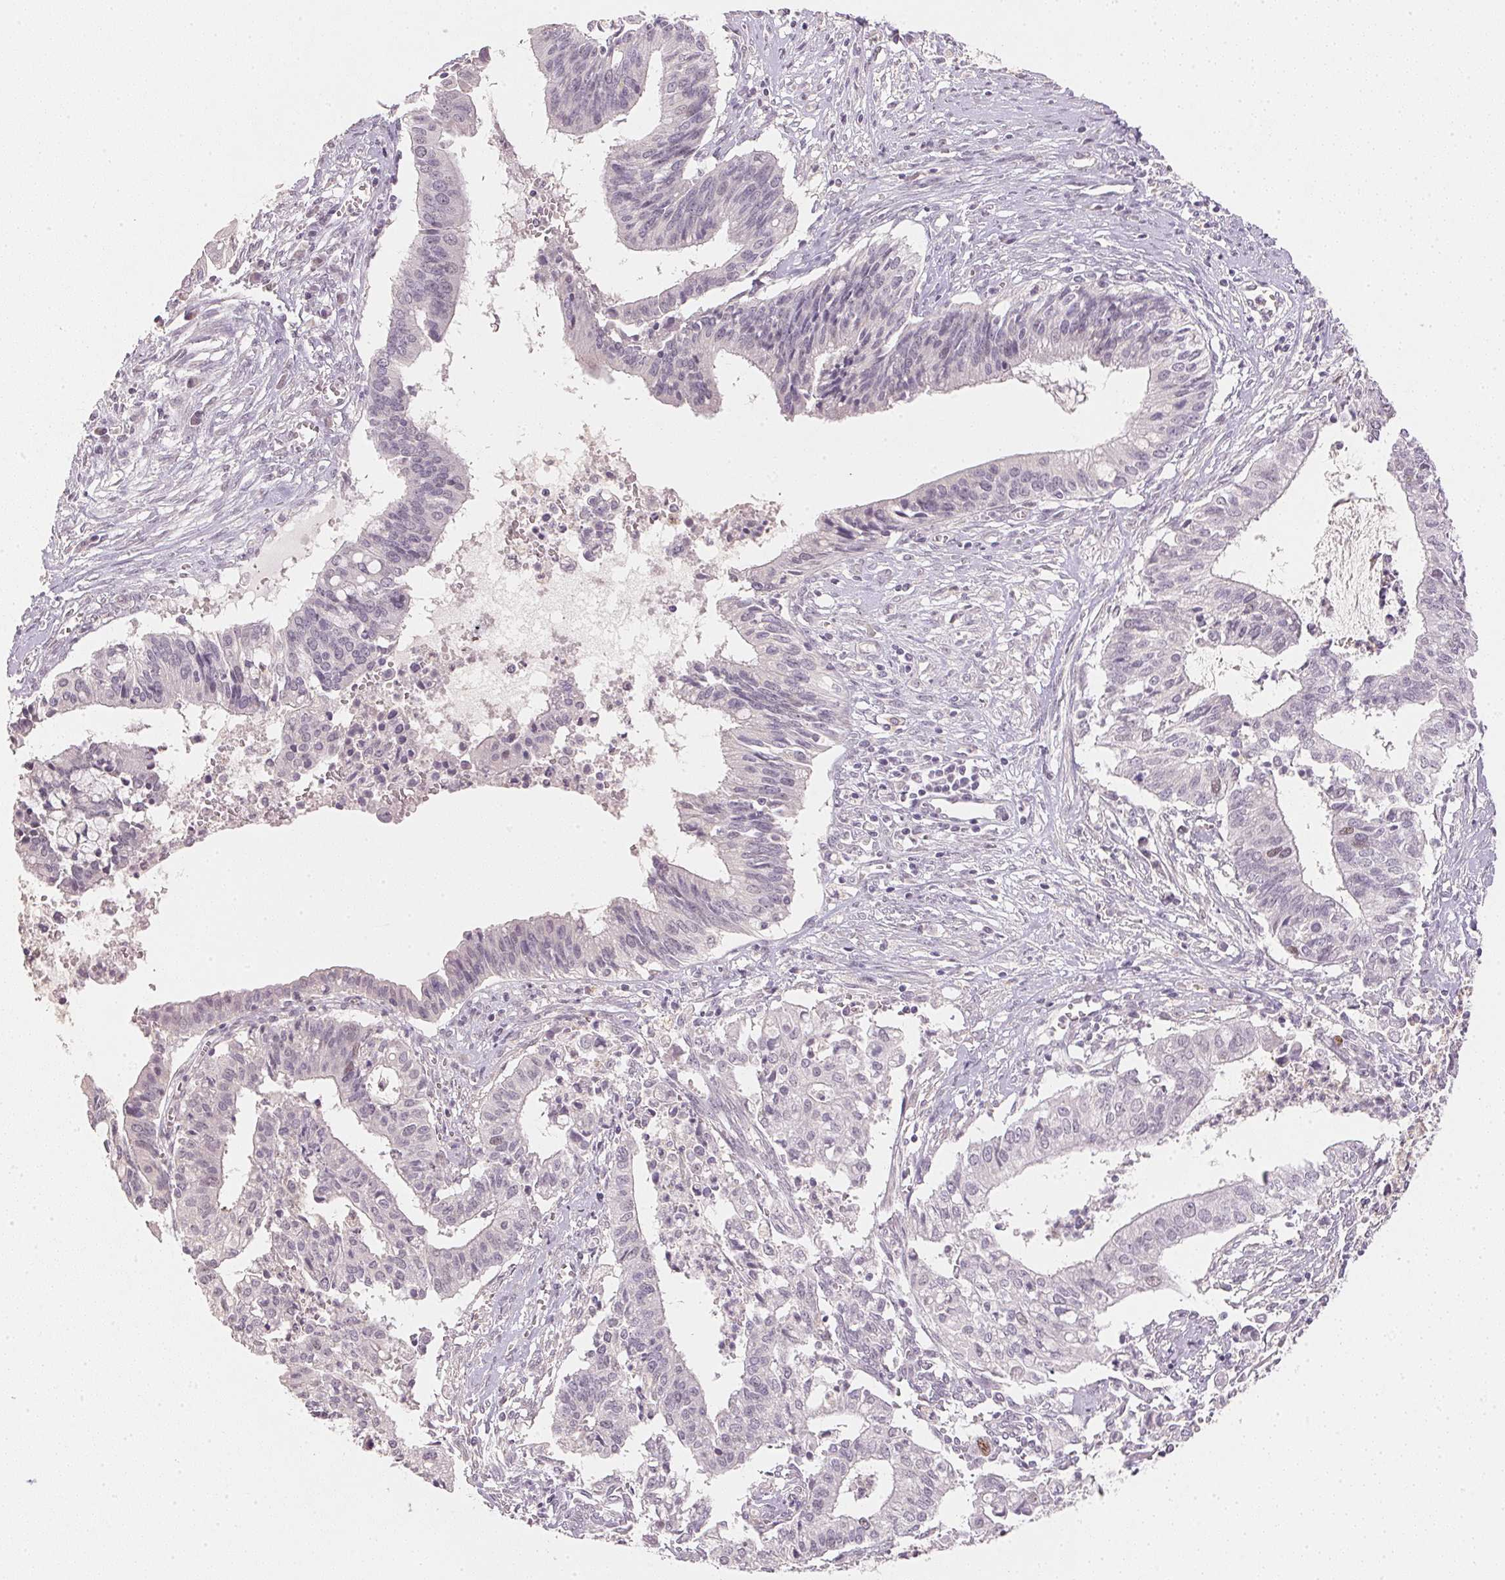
{"staining": {"intensity": "negative", "quantity": "none", "location": "none"}, "tissue": "cervical cancer", "cell_type": "Tumor cells", "image_type": "cancer", "snomed": [{"axis": "morphology", "description": "Adenocarcinoma, NOS"}, {"axis": "topography", "description": "Cervix"}], "caption": "Image shows no significant protein expression in tumor cells of cervical adenocarcinoma.", "gene": "SMTN", "patient": {"sex": "female", "age": 44}}